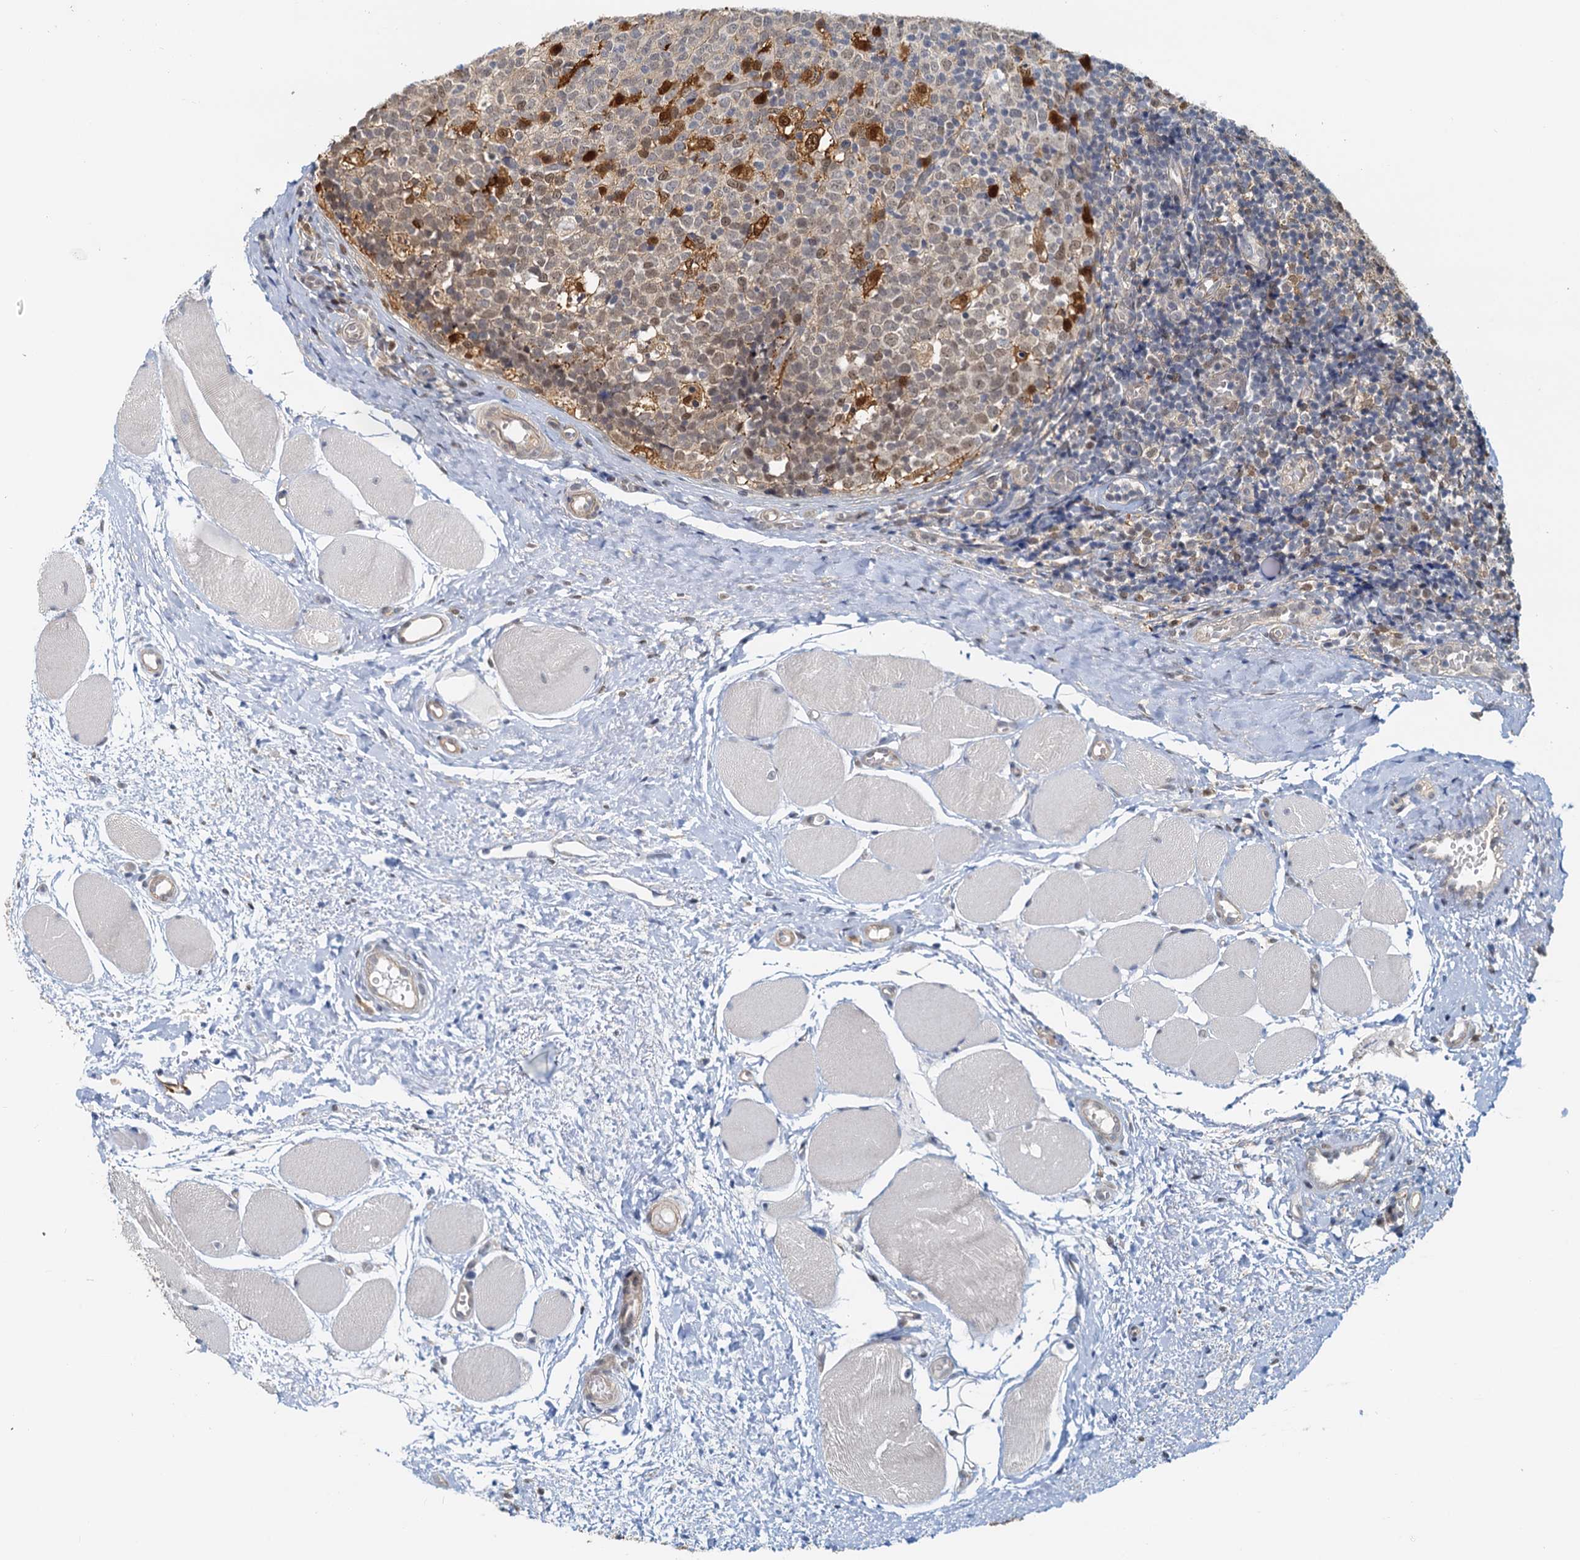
{"staining": {"intensity": "moderate", "quantity": "<25%", "location": "cytoplasmic/membranous,nuclear"}, "tissue": "tonsil", "cell_type": "Germinal center cells", "image_type": "normal", "snomed": [{"axis": "morphology", "description": "Normal tissue, NOS"}, {"axis": "topography", "description": "Tonsil"}], "caption": "The immunohistochemical stain labels moderate cytoplasmic/membranous,nuclear staining in germinal center cells of unremarkable tonsil.", "gene": "SPINDOC", "patient": {"sex": "female", "age": 19}}